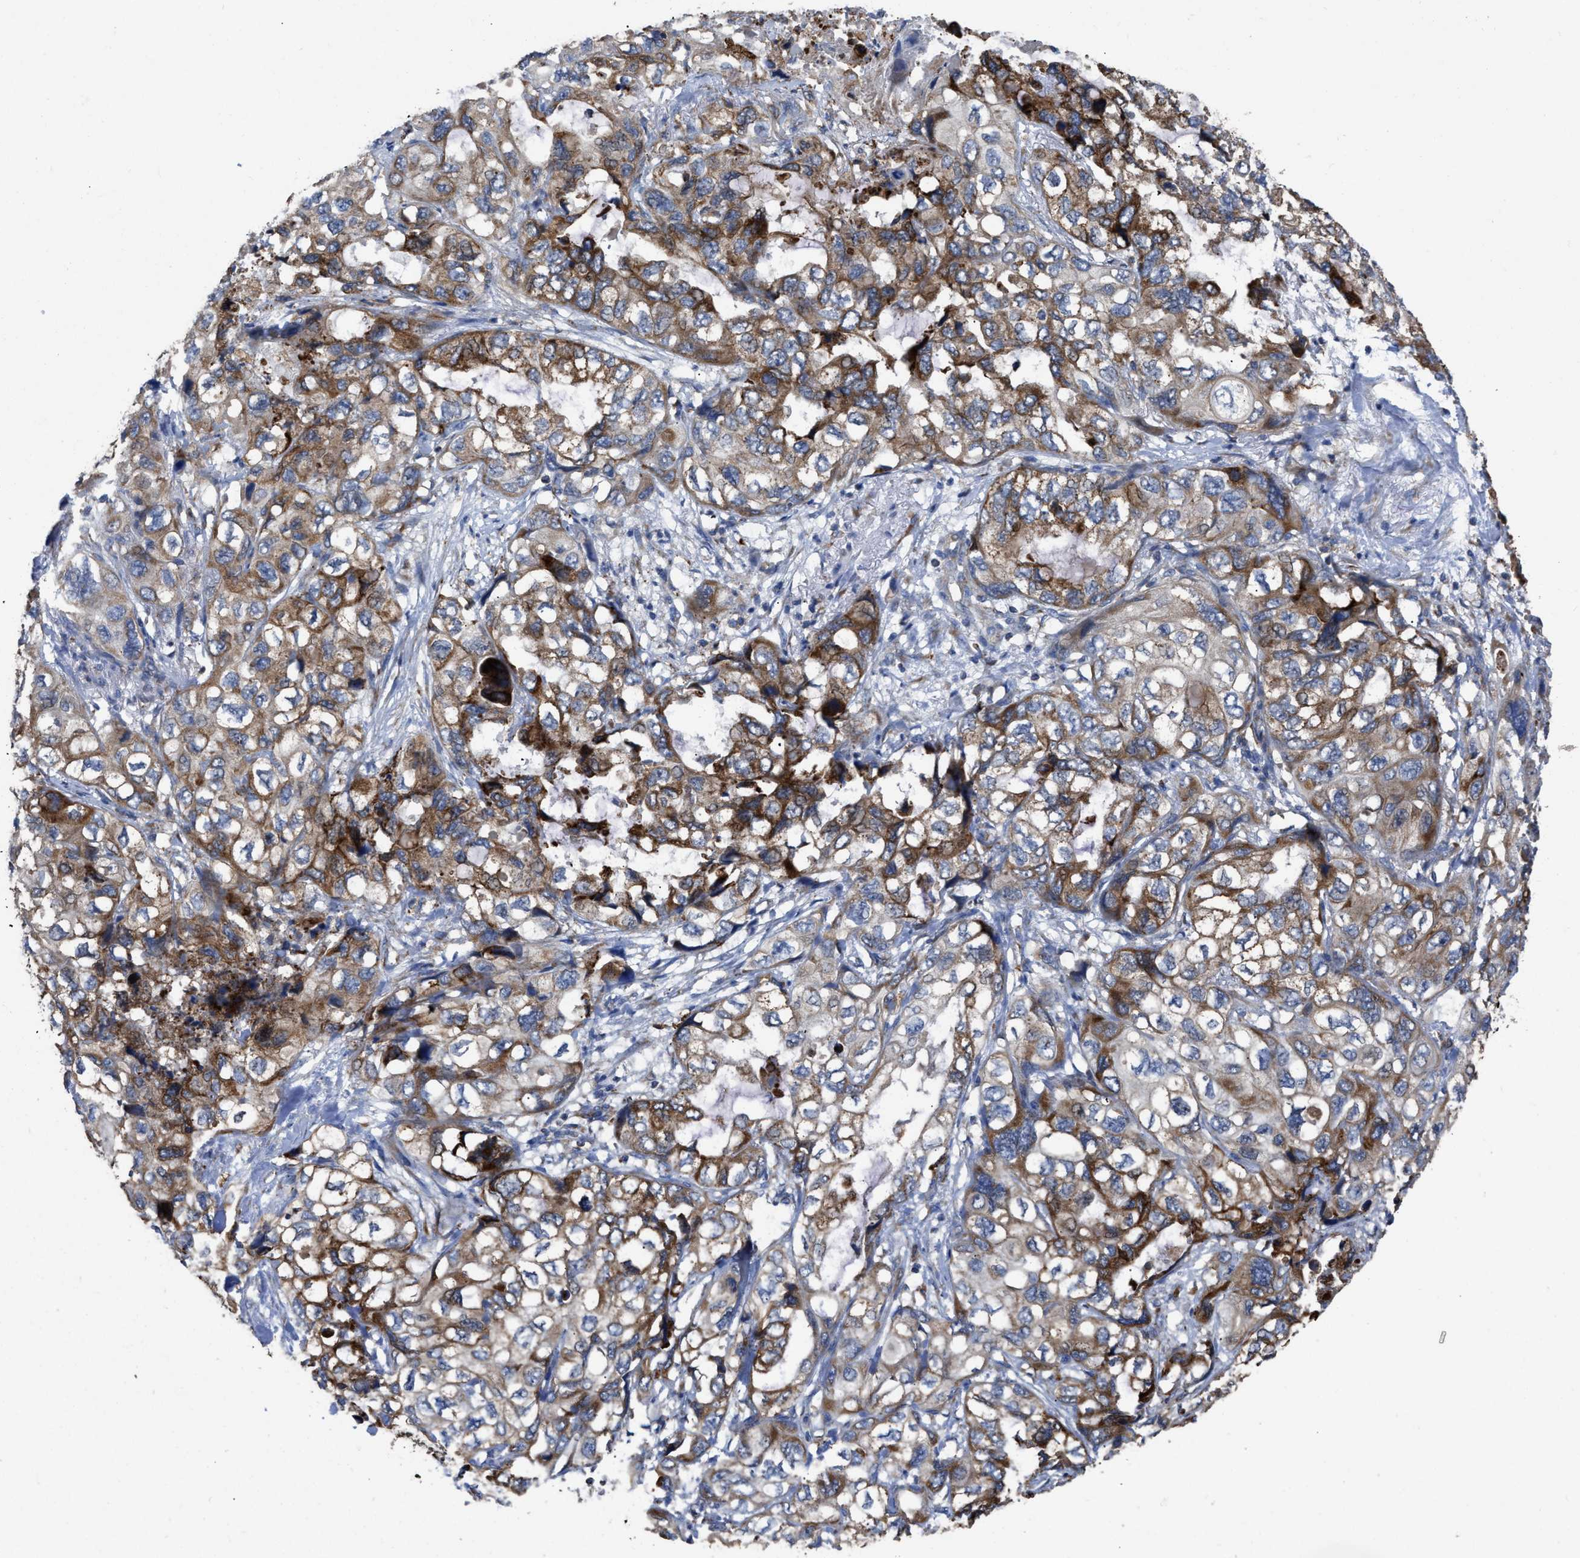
{"staining": {"intensity": "moderate", "quantity": ">75%", "location": "cytoplasmic/membranous"}, "tissue": "lung cancer", "cell_type": "Tumor cells", "image_type": "cancer", "snomed": [{"axis": "morphology", "description": "Squamous cell carcinoma, NOS"}, {"axis": "topography", "description": "Lung"}], "caption": "Protein staining by immunohistochemistry demonstrates moderate cytoplasmic/membranous positivity in approximately >75% of tumor cells in lung squamous cell carcinoma.", "gene": "AK2", "patient": {"sex": "female", "age": 73}}